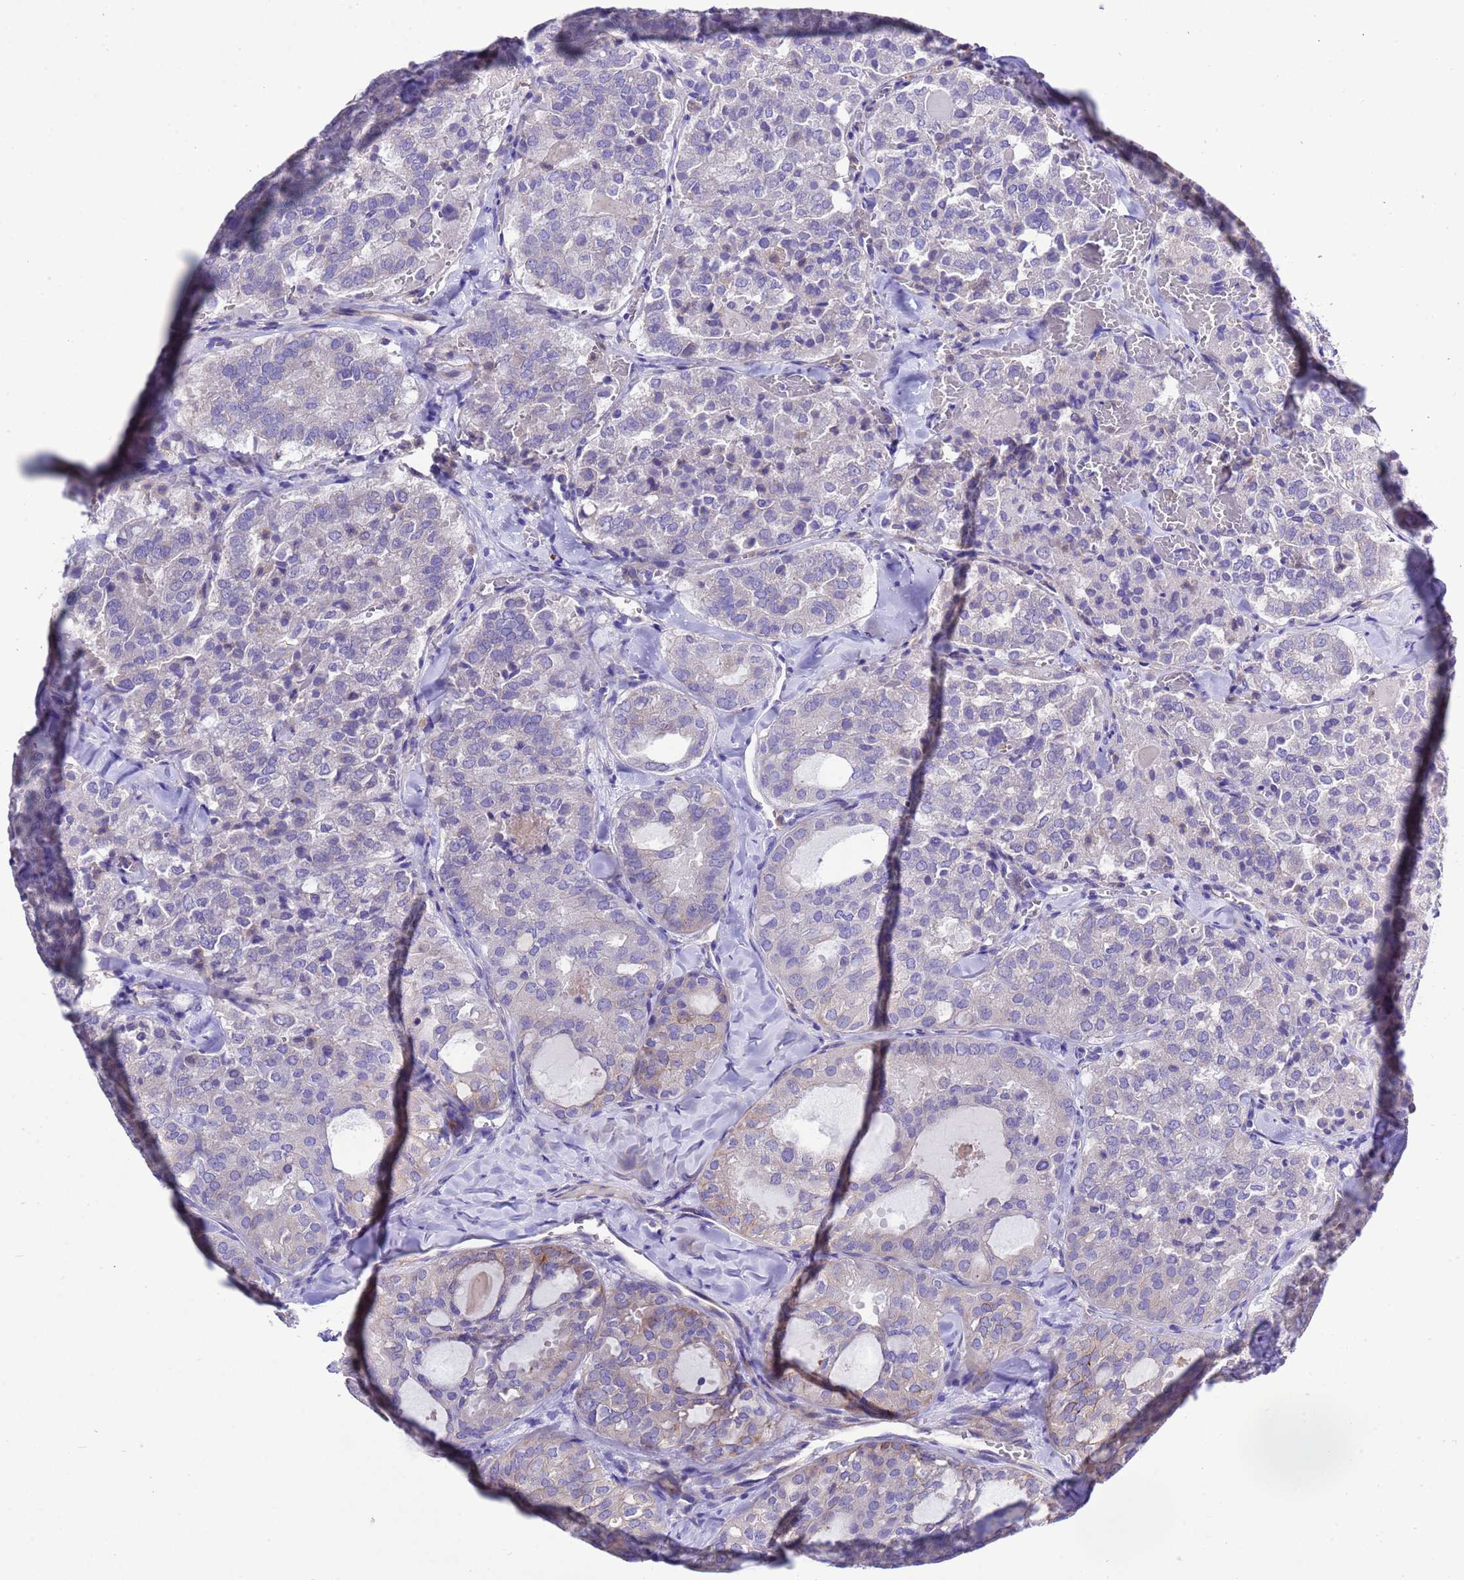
{"staining": {"intensity": "weak", "quantity": "<25%", "location": "cytoplasmic/membranous"}, "tissue": "thyroid cancer", "cell_type": "Tumor cells", "image_type": "cancer", "snomed": [{"axis": "morphology", "description": "Follicular adenoma carcinoma, NOS"}, {"axis": "topography", "description": "Thyroid gland"}], "caption": "Immunohistochemistry photomicrograph of human follicular adenoma carcinoma (thyroid) stained for a protein (brown), which demonstrates no staining in tumor cells. (DAB (3,3'-diaminobenzidine) IHC with hematoxylin counter stain).", "gene": "KICS2", "patient": {"sex": "male", "age": 75}}